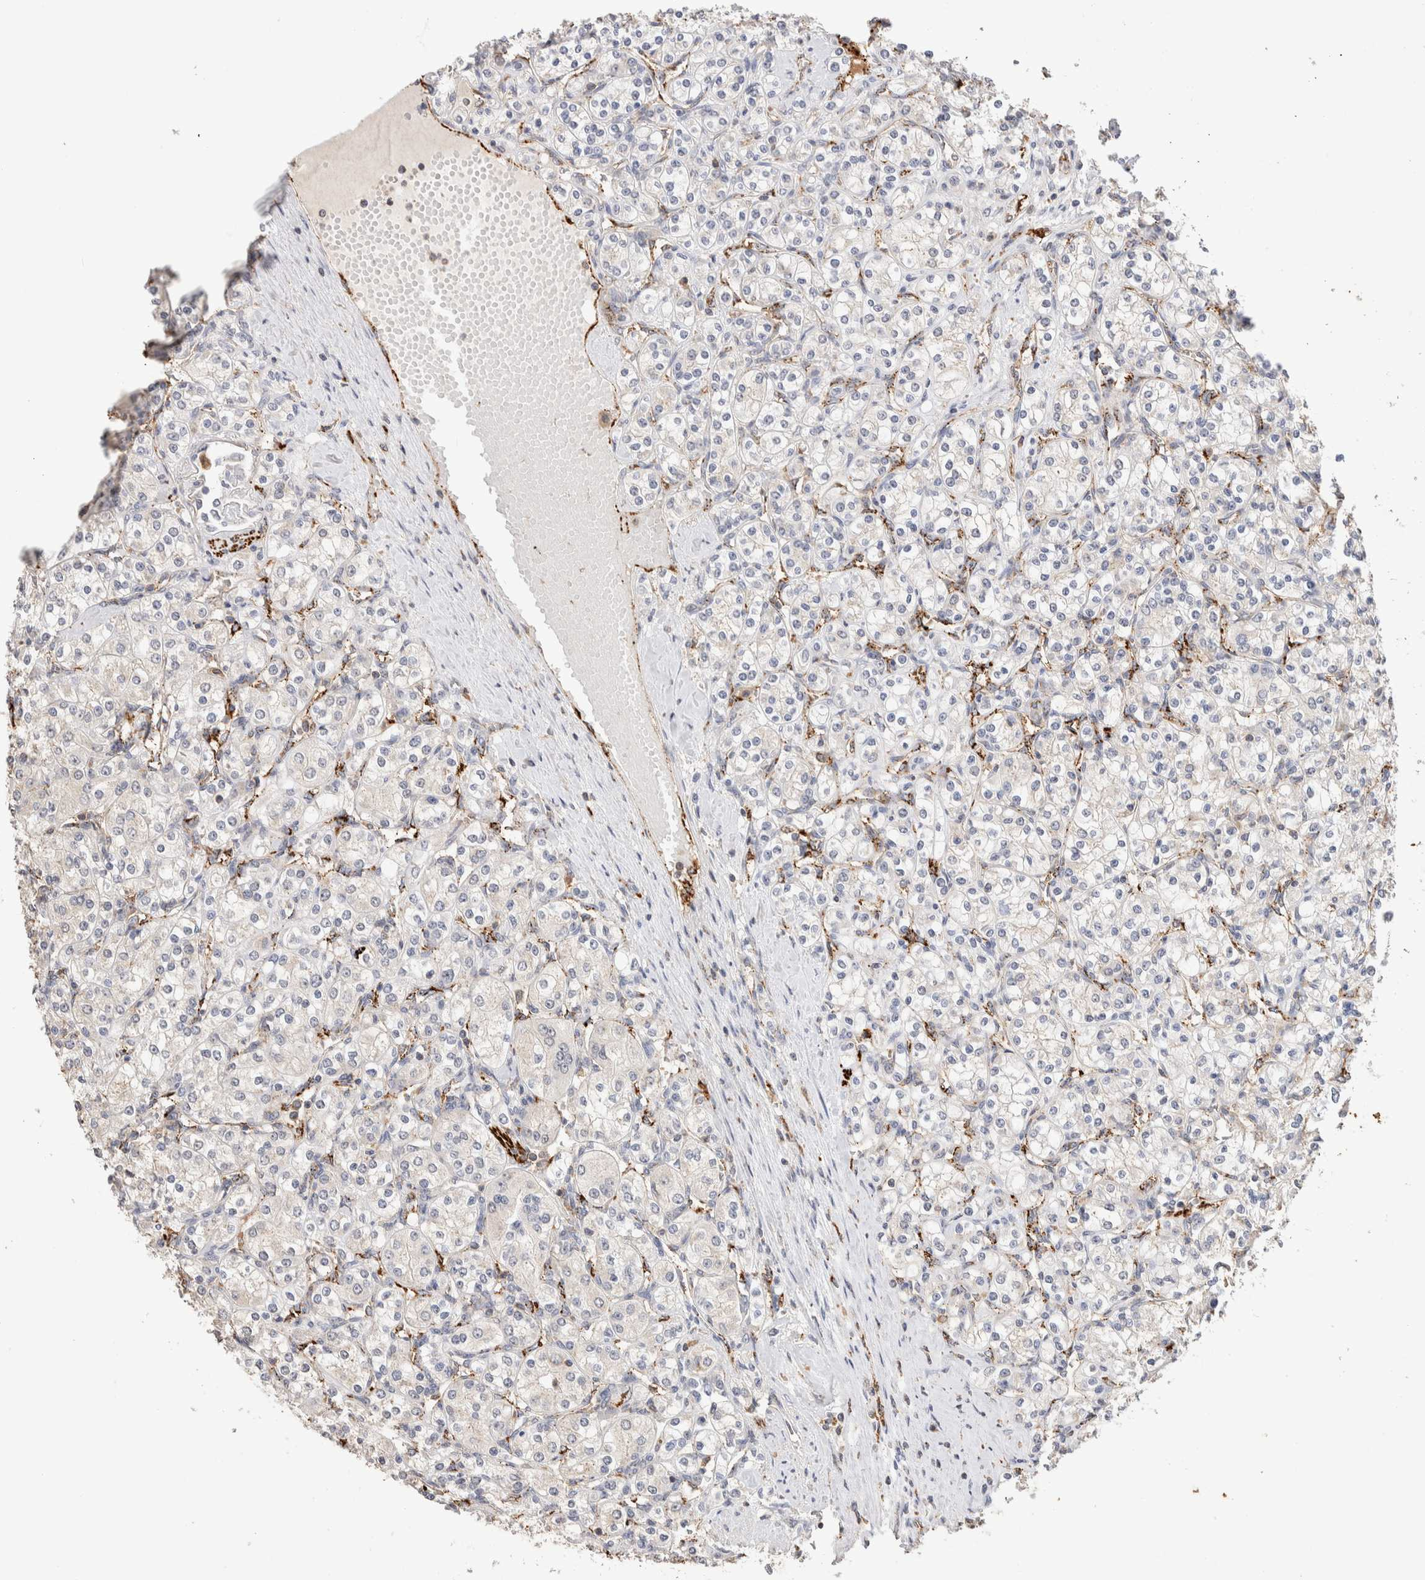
{"staining": {"intensity": "negative", "quantity": "none", "location": "none"}, "tissue": "renal cancer", "cell_type": "Tumor cells", "image_type": "cancer", "snomed": [{"axis": "morphology", "description": "Adenocarcinoma, NOS"}, {"axis": "topography", "description": "Kidney"}], "caption": "Protein analysis of renal cancer reveals no significant expression in tumor cells.", "gene": "NSMAF", "patient": {"sex": "male", "age": 77}}